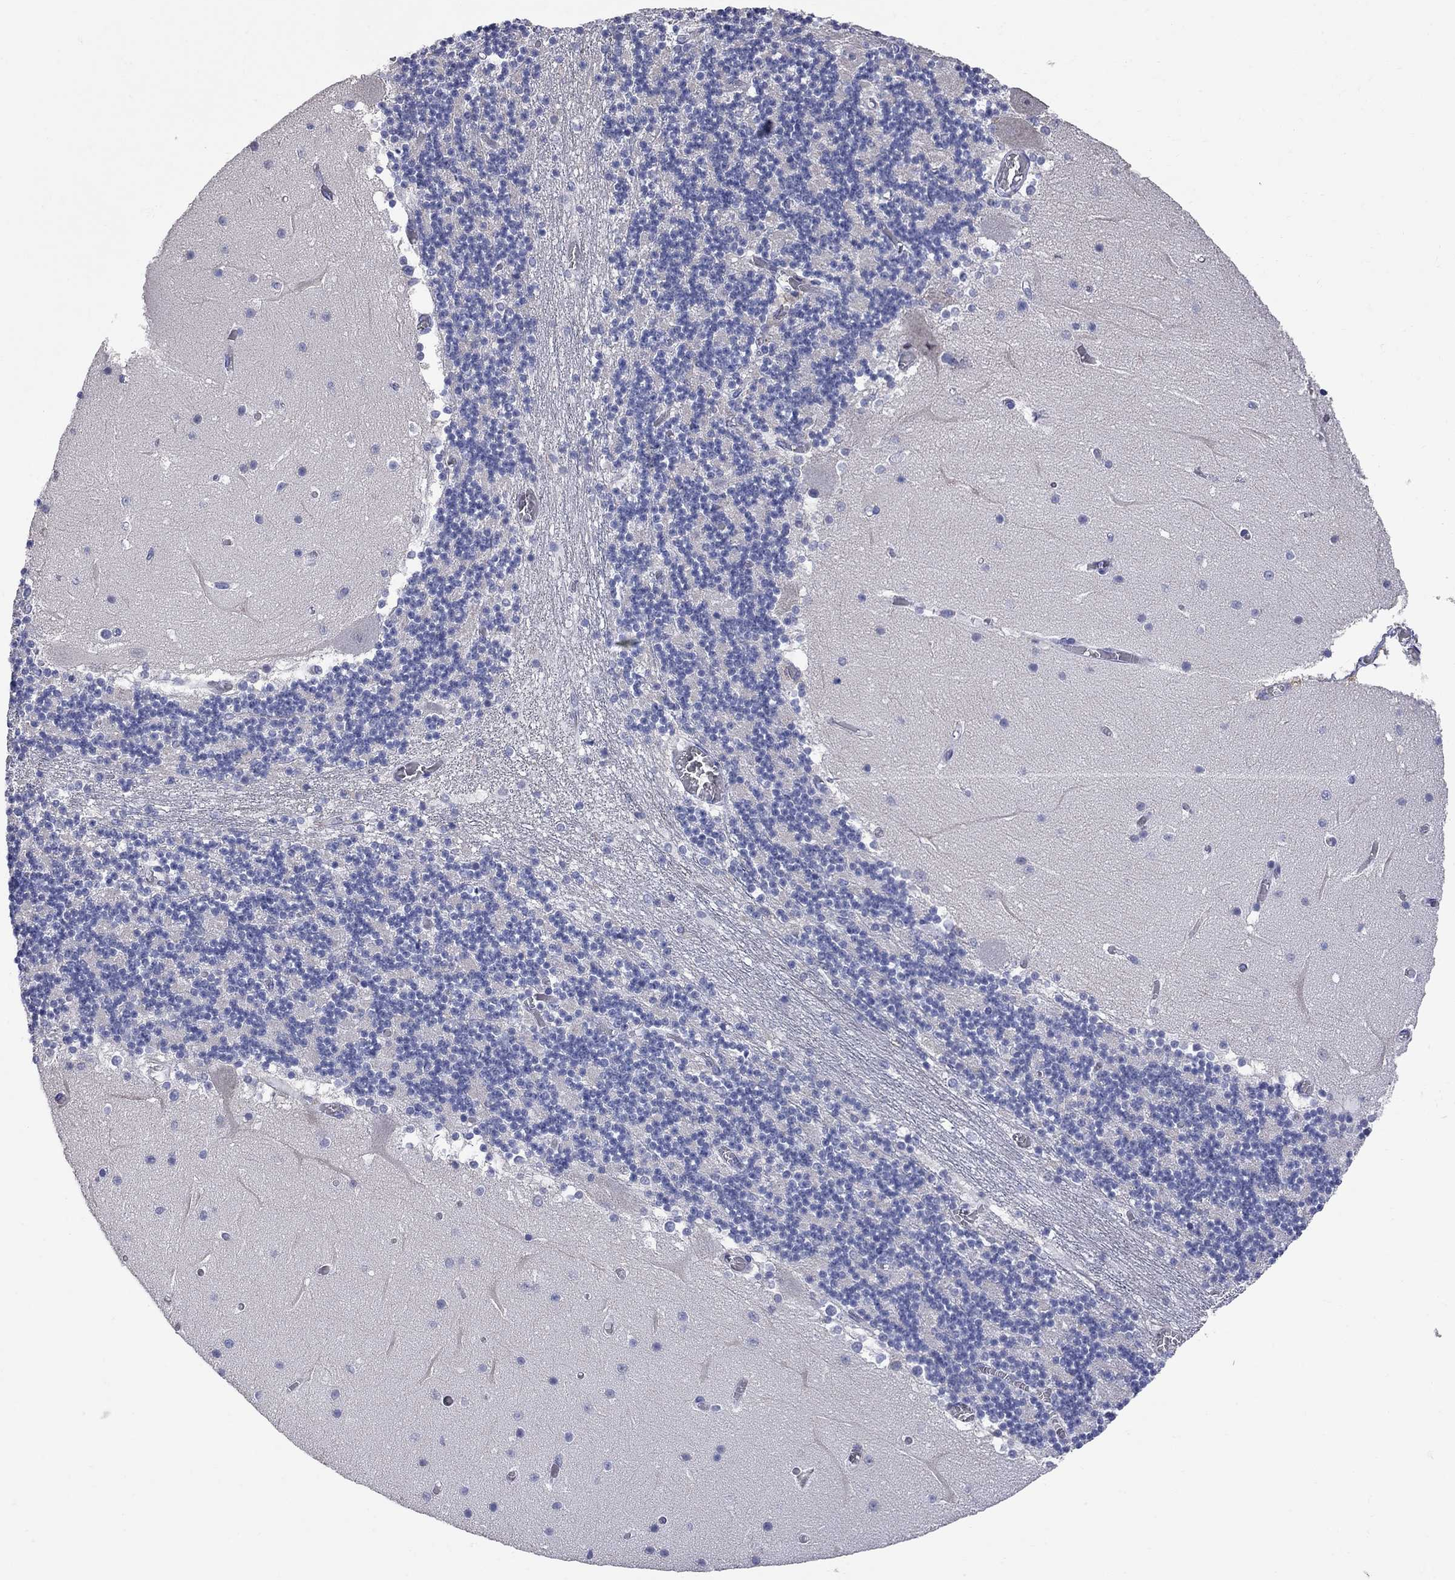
{"staining": {"intensity": "negative", "quantity": "none", "location": "none"}, "tissue": "cerebellum", "cell_type": "Cells in granular layer", "image_type": "normal", "snomed": [{"axis": "morphology", "description": "Normal tissue, NOS"}, {"axis": "topography", "description": "Cerebellum"}], "caption": "Cerebellum was stained to show a protein in brown. There is no significant staining in cells in granular layer. (DAB (3,3'-diaminobenzidine) IHC with hematoxylin counter stain).", "gene": "FAM221B", "patient": {"sex": "female", "age": 28}}